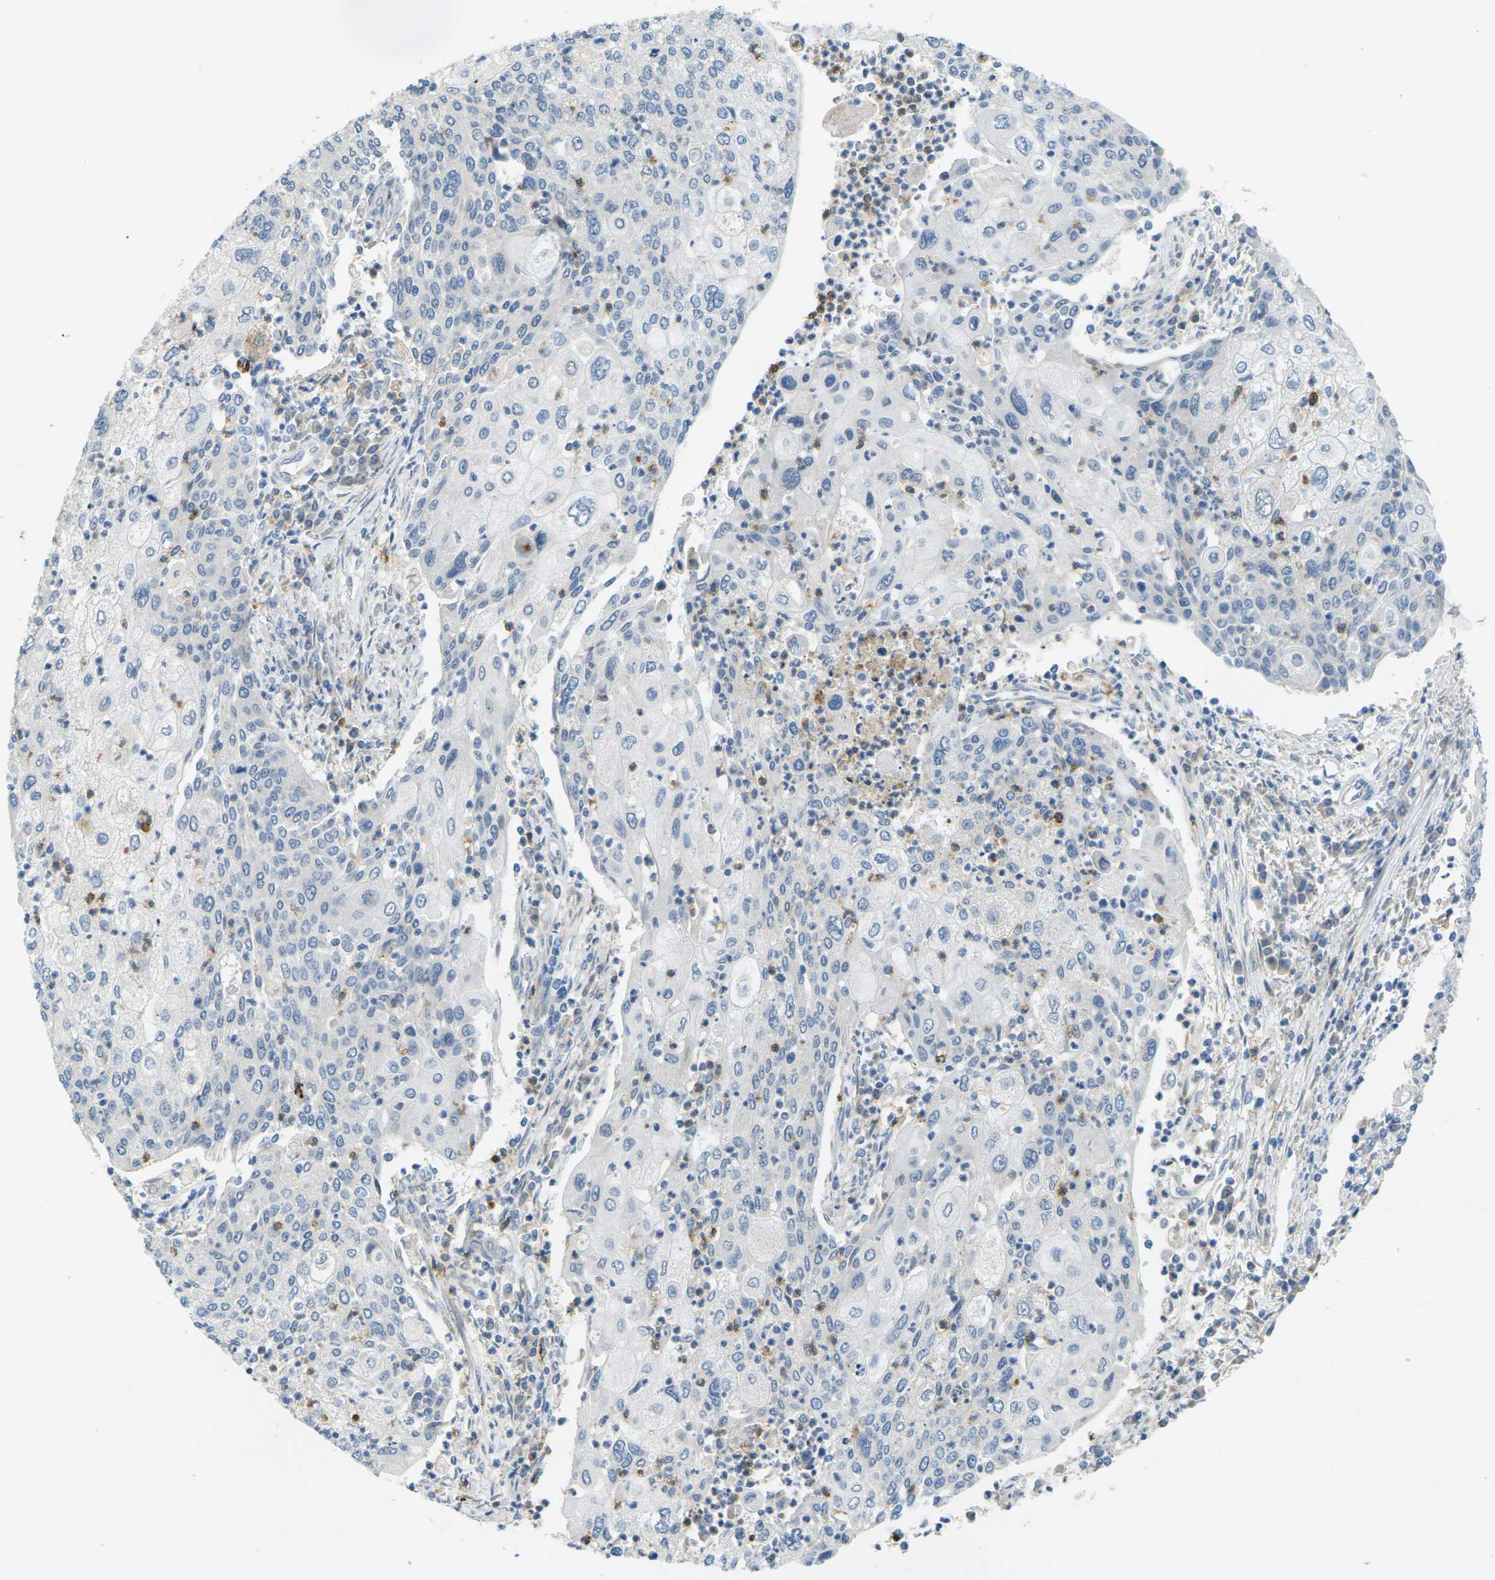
{"staining": {"intensity": "negative", "quantity": "none", "location": "none"}, "tissue": "cervical cancer", "cell_type": "Tumor cells", "image_type": "cancer", "snomed": [{"axis": "morphology", "description": "Squamous cell carcinoma, NOS"}, {"axis": "topography", "description": "Cervix"}], "caption": "Immunohistochemistry (IHC) of squamous cell carcinoma (cervical) shows no expression in tumor cells.", "gene": "CYP2C8", "patient": {"sex": "female", "age": 40}}